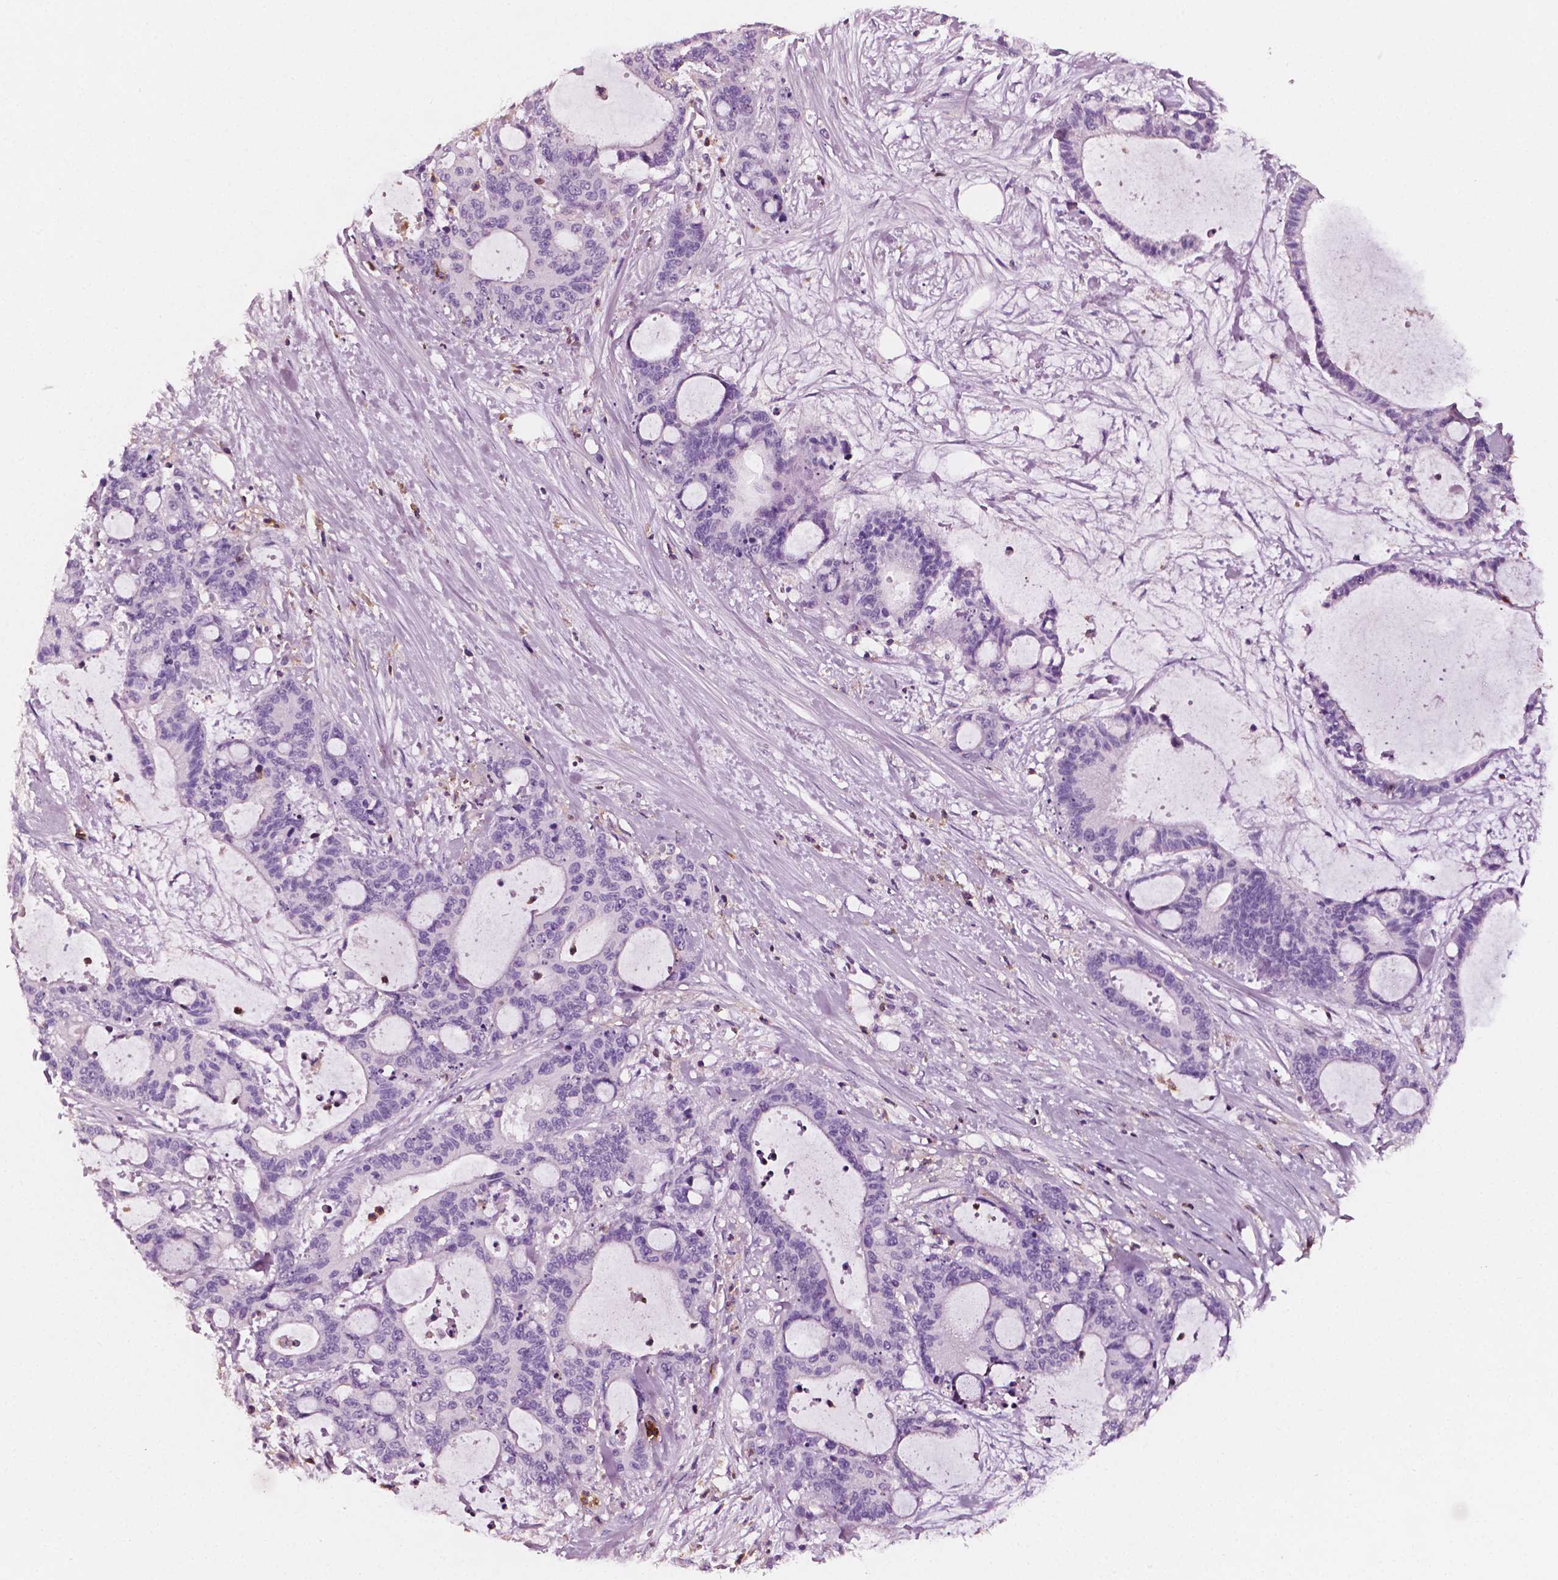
{"staining": {"intensity": "negative", "quantity": "none", "location": "none"}, "tissue": "liver cancer", "cell_type": "Tumor cells", "image_type": "cancer", "snomed": [{"axis": "morphology", "description": "Cholangiocarcinoma"}, {"axis": "topography", "description": "Liver"}], "caption": "Histopathology image shows no significant protein positivity in tumor cells of liver cancer (cholangiocarcinoma). (DAB (3,3'-diaminobenzidine) immunohistochemistry, high magnification).", "gene": "PTPRC", "patient": {"sex": "female", "age": 73}}